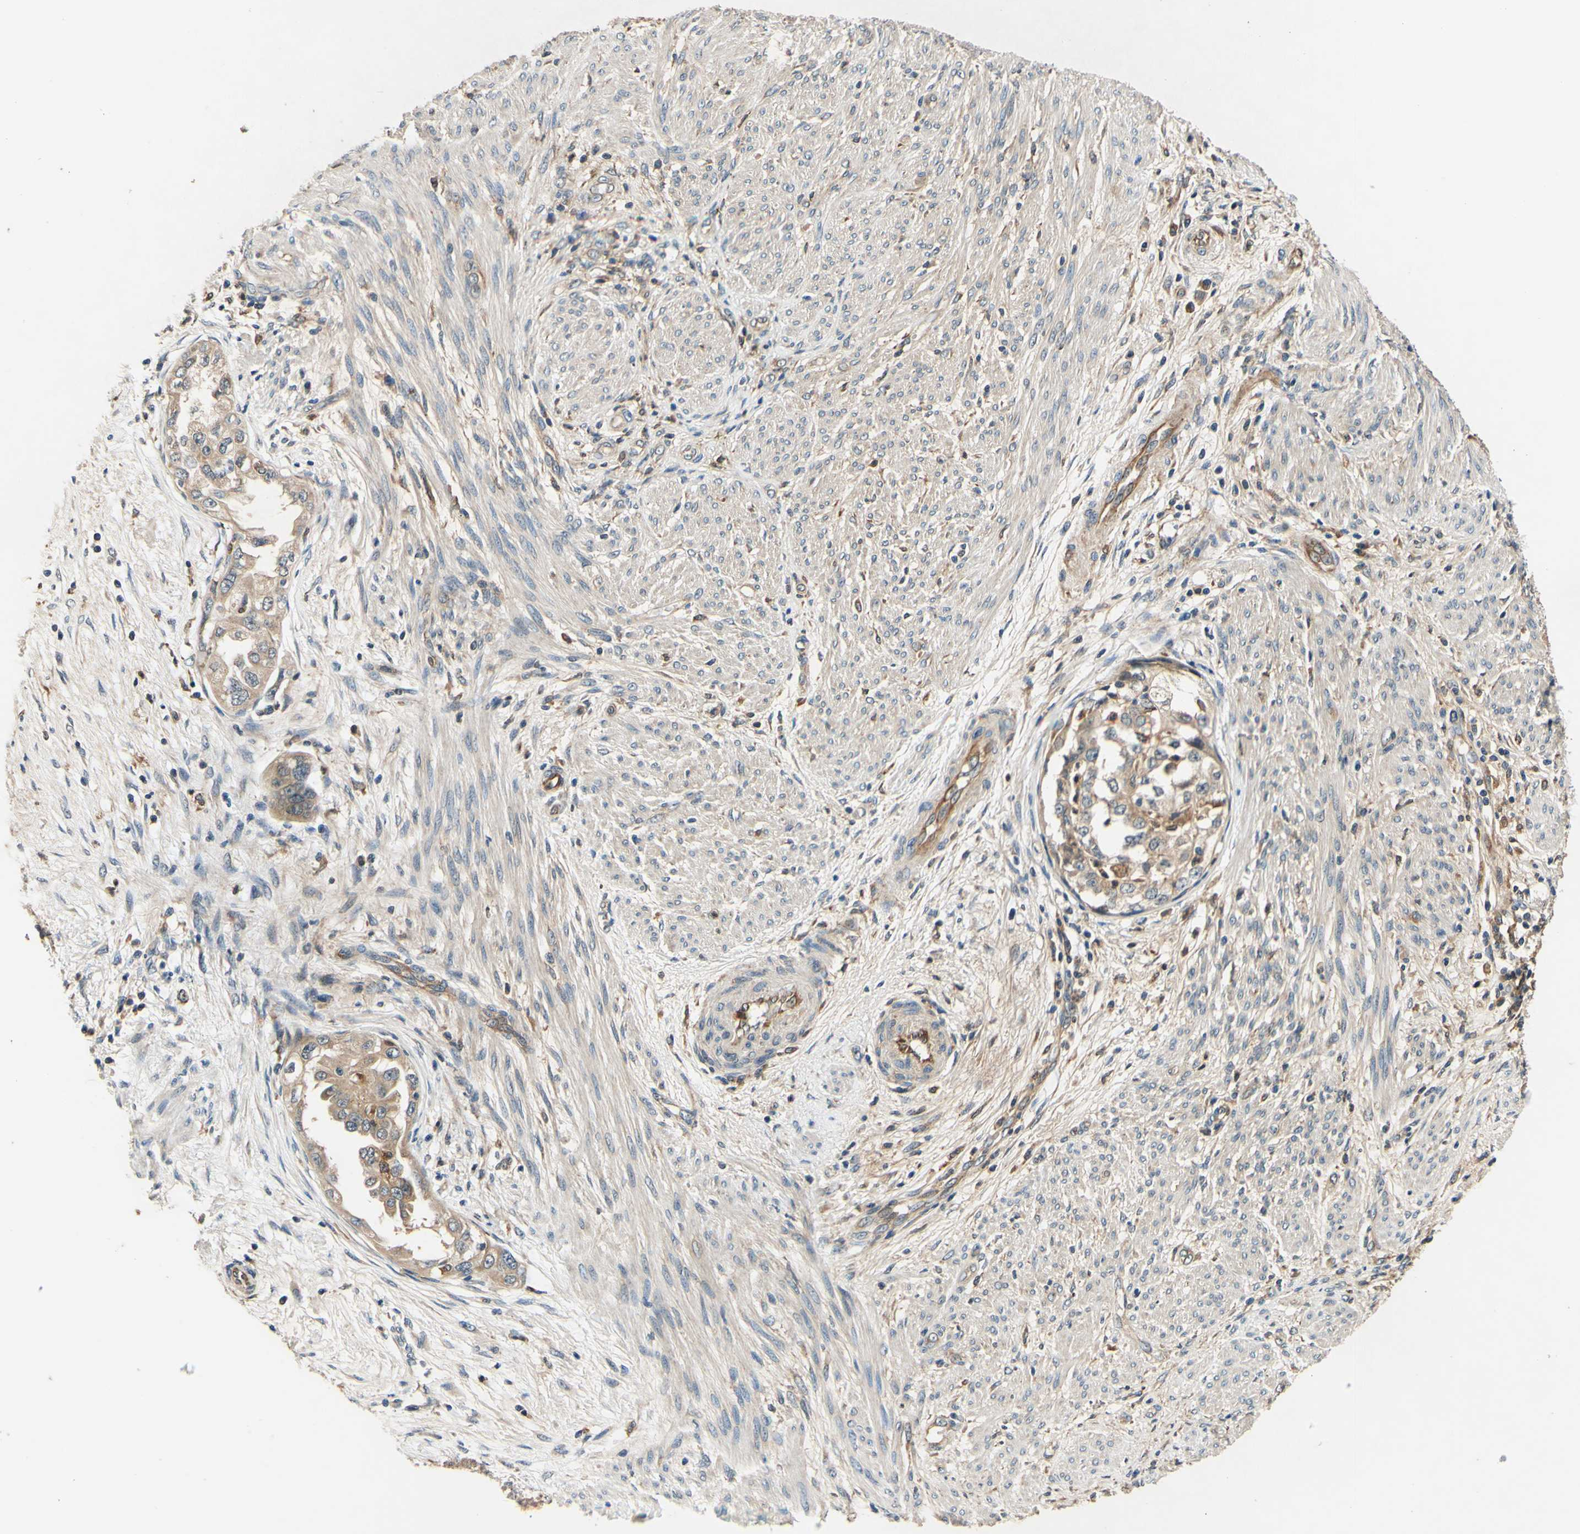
{"staining": {"intensity": "weak", "quantity": "25%-75%", "location": "cytoplasmic/membranous"}, "tissue": "endometrial cancer", "cell_type": "Tumor cells", "image_type": "cancer", "snomed": [{"axis": "morphology", "description": "Adenocarcinoma, NOS"}, {"axis": "topography", "description": "Endometrium"}], "caption": "Protein staining exhibits weak cytoplasmic/membranous expression in approximately 25%-75% of tumor cells in endometrial adenocarcinoma. (DAB IHC, brown staining for protein, blue staining for nuclei).", "gene": "PLA2G4A", "patient": {"sex": "female", "age": 85}}